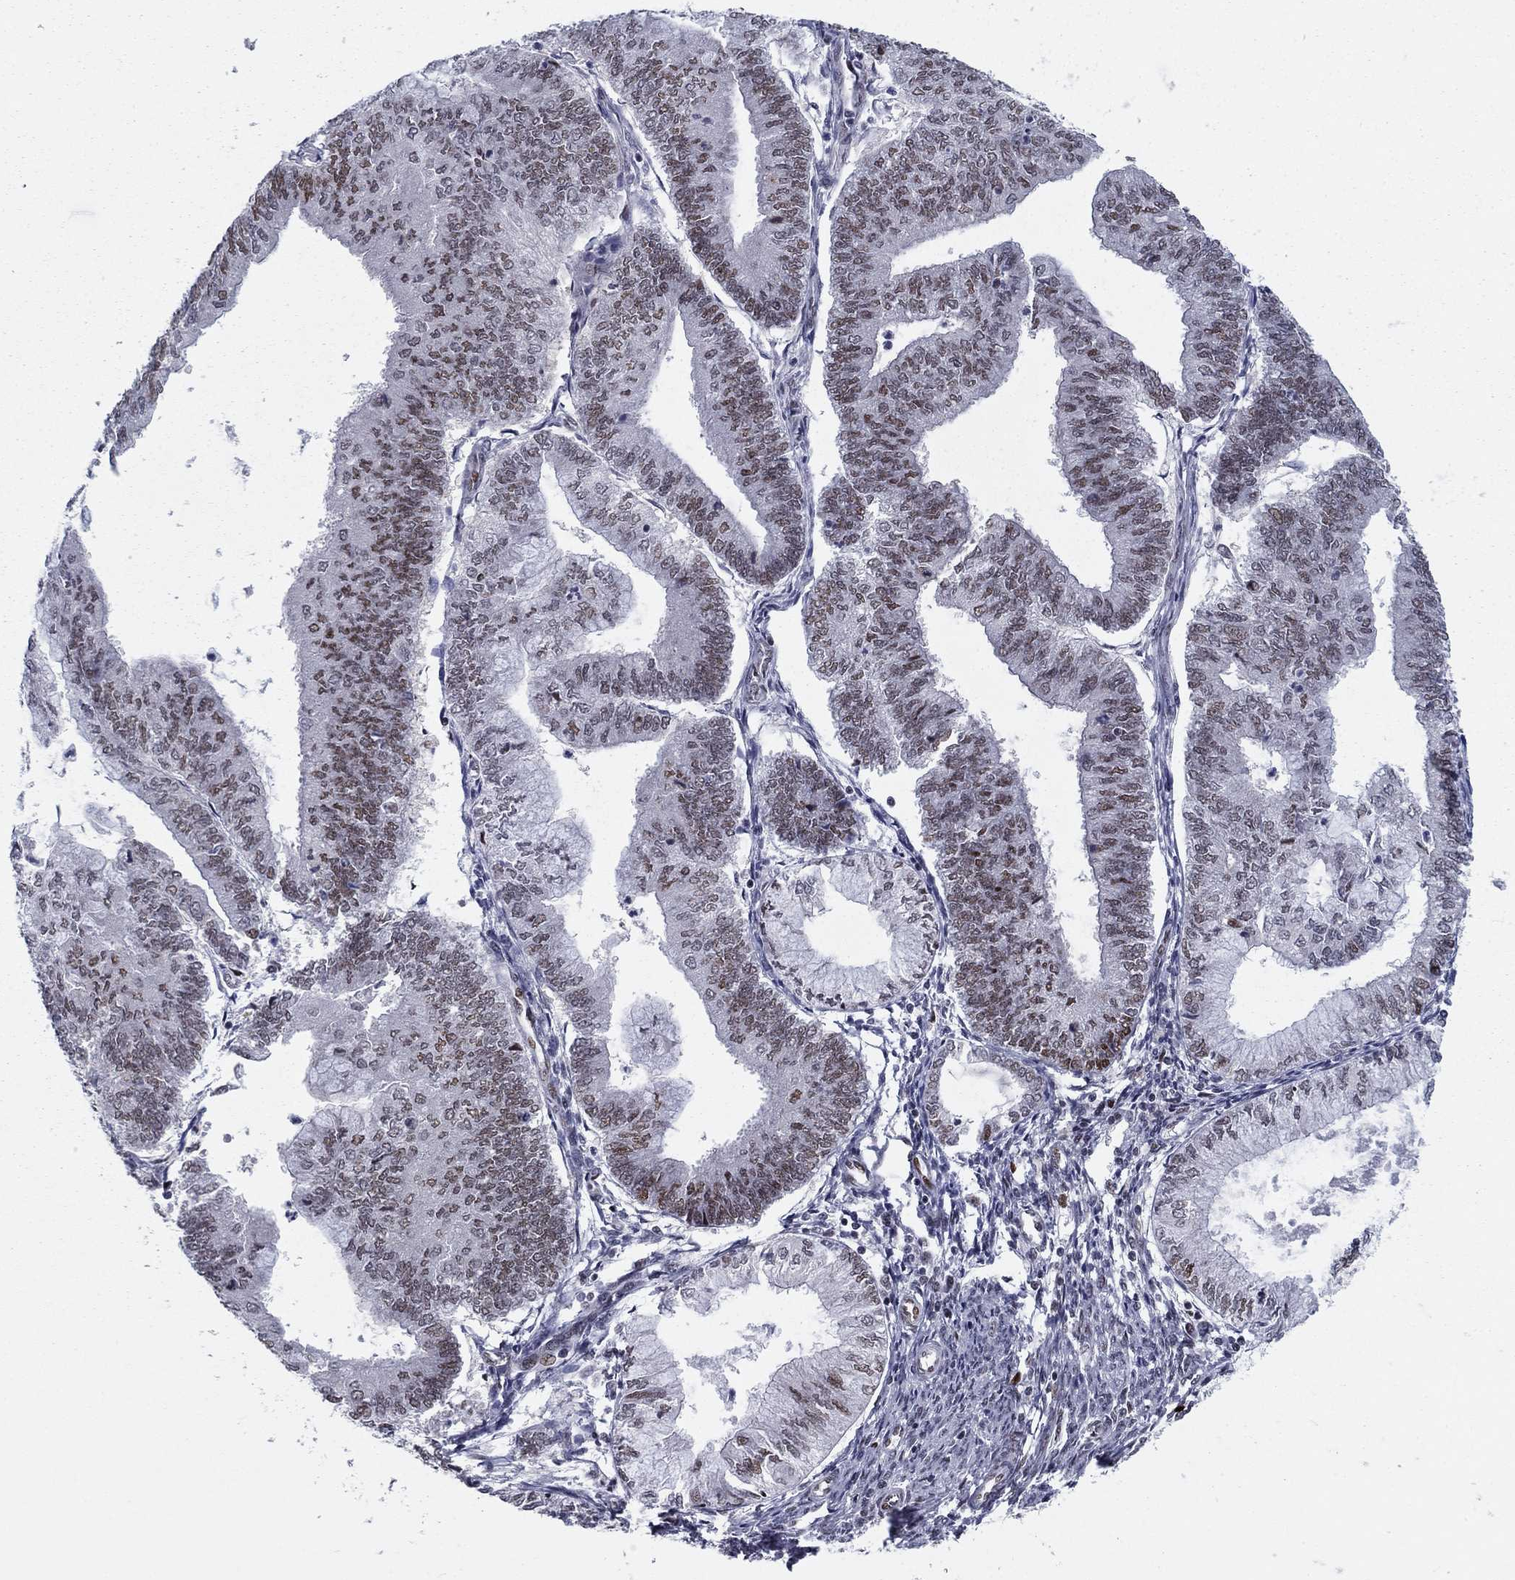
{"staining": {"intensity": "moderate", "quantity": "25%-75%", "location": "nuclear"}, "tissue": "endometrial cancer", "cell_type": "Tumor cells", "image_type": "cancer", "snomed": [{"axis": "morphology", "description": "Adenocarcinoma, NOS"}, {"axis": "topography", "description": "Endometrium"}], "caption": "Protein positivity by IHC reveals moderate nuclear positivity in about 25%-75% of tumor cells in endometrial cancer (adenocarcinoma). The staining was performed using DAB to visualize the protein expression in brown, while the nuclei were stained in blue with hematoxylin (Magnification: 20x).", "gene": "USP54", "patient": {"sex": "female", "age": 59}}